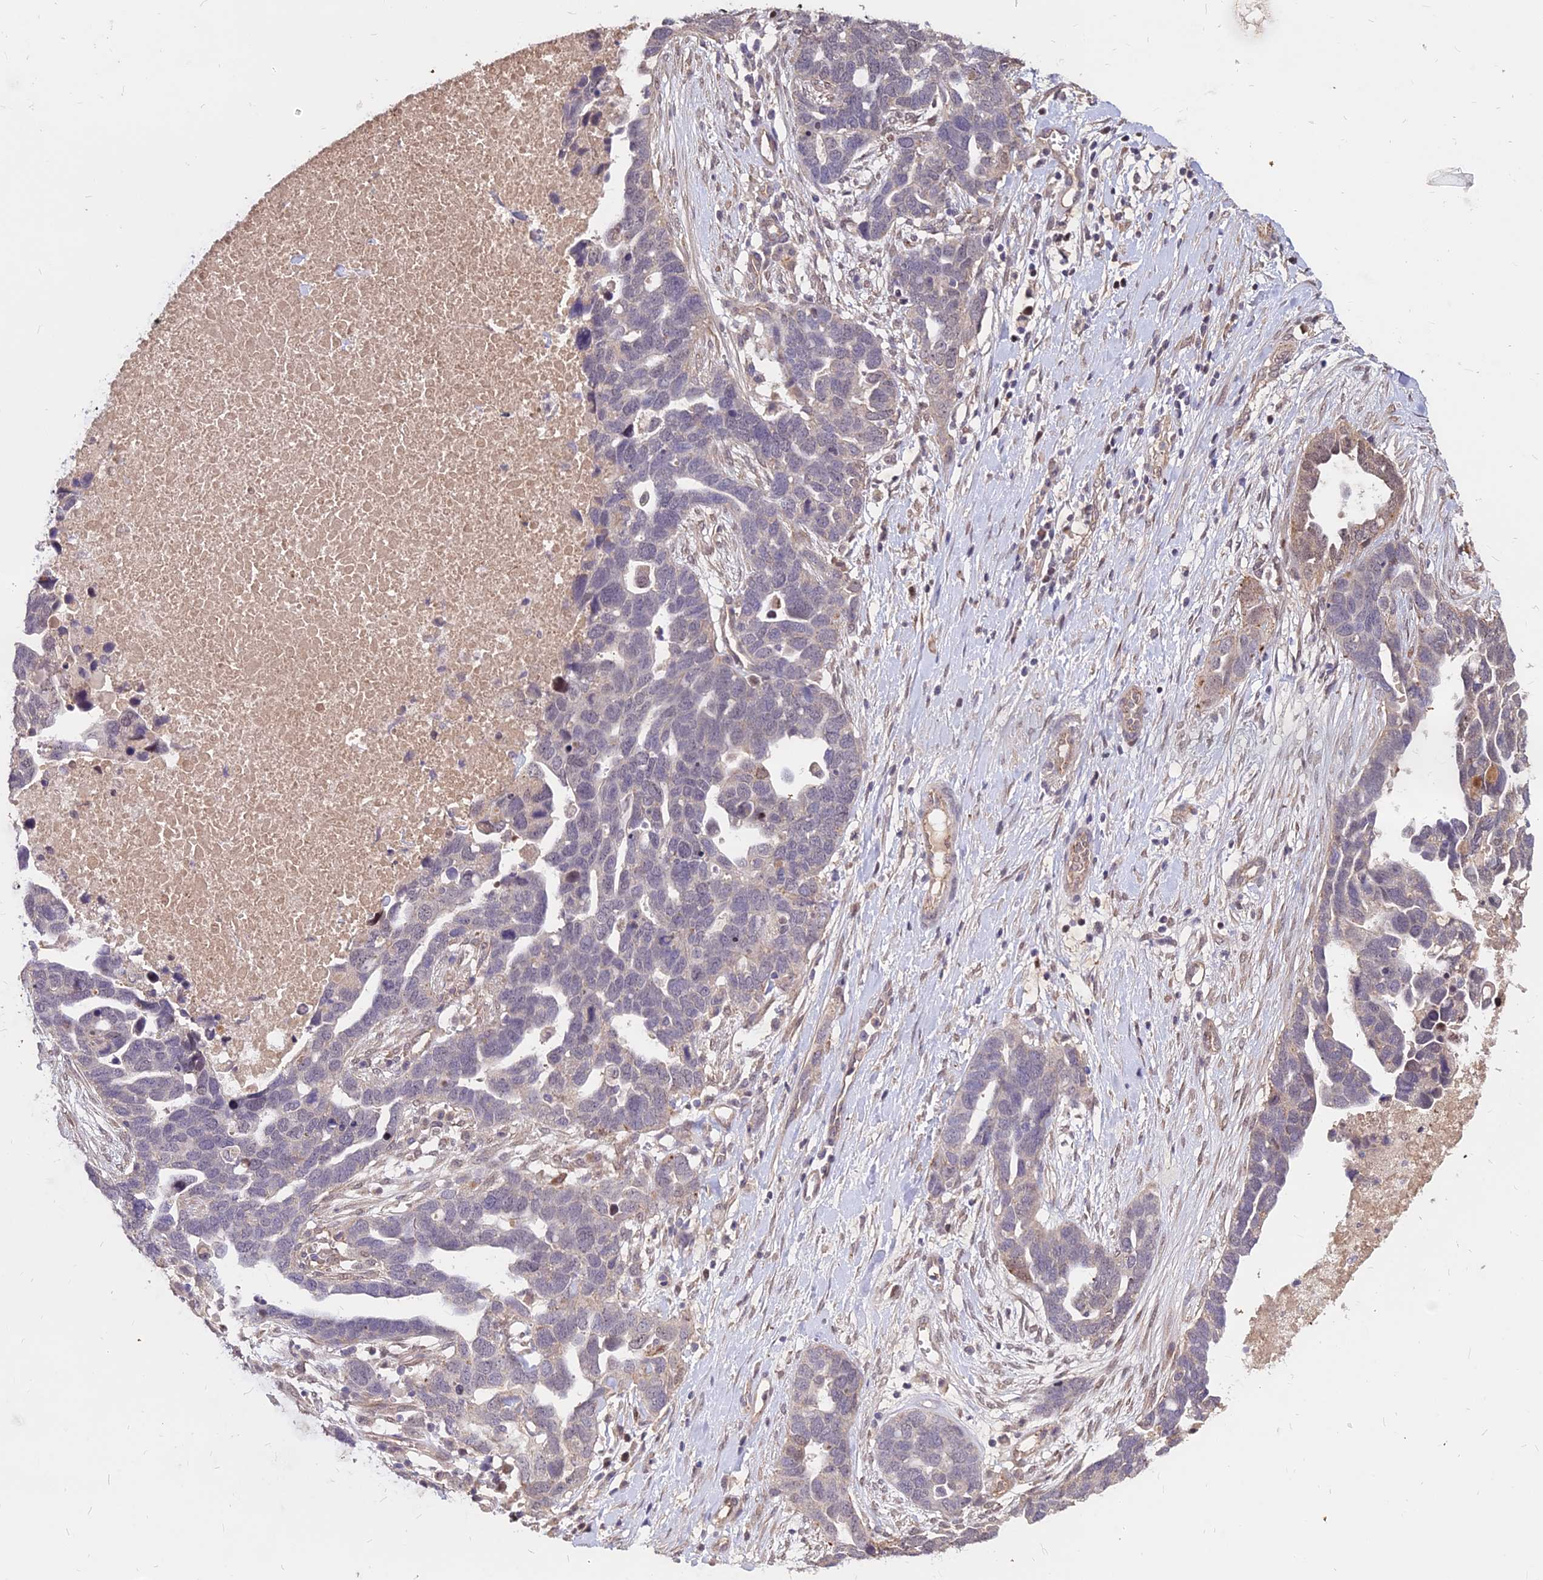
{"staining": {"intensity": "moderate", "quantity": "<25%", "location": "cytoplasmic/membranous,nuclear"}, "tissue": "ovarian cancer", "cell_type": "Tumor cells", "image_type": "cancer", "snomed": [{"axis": "morphology", "description": "Cystadenocarcinoma, serous, NOS"}, {"axis": "topography", "description": "Ovary"}], "caption": "A low amount of moderate cytoplasmic/membranous and nuclear positivity is appreciated in about <25% of tumor cells in ovarian cancer (serous cystadenocarcinoma) tissue.", "gene": "C11orf68", "patient": {"sex": "female", "age": 54}}